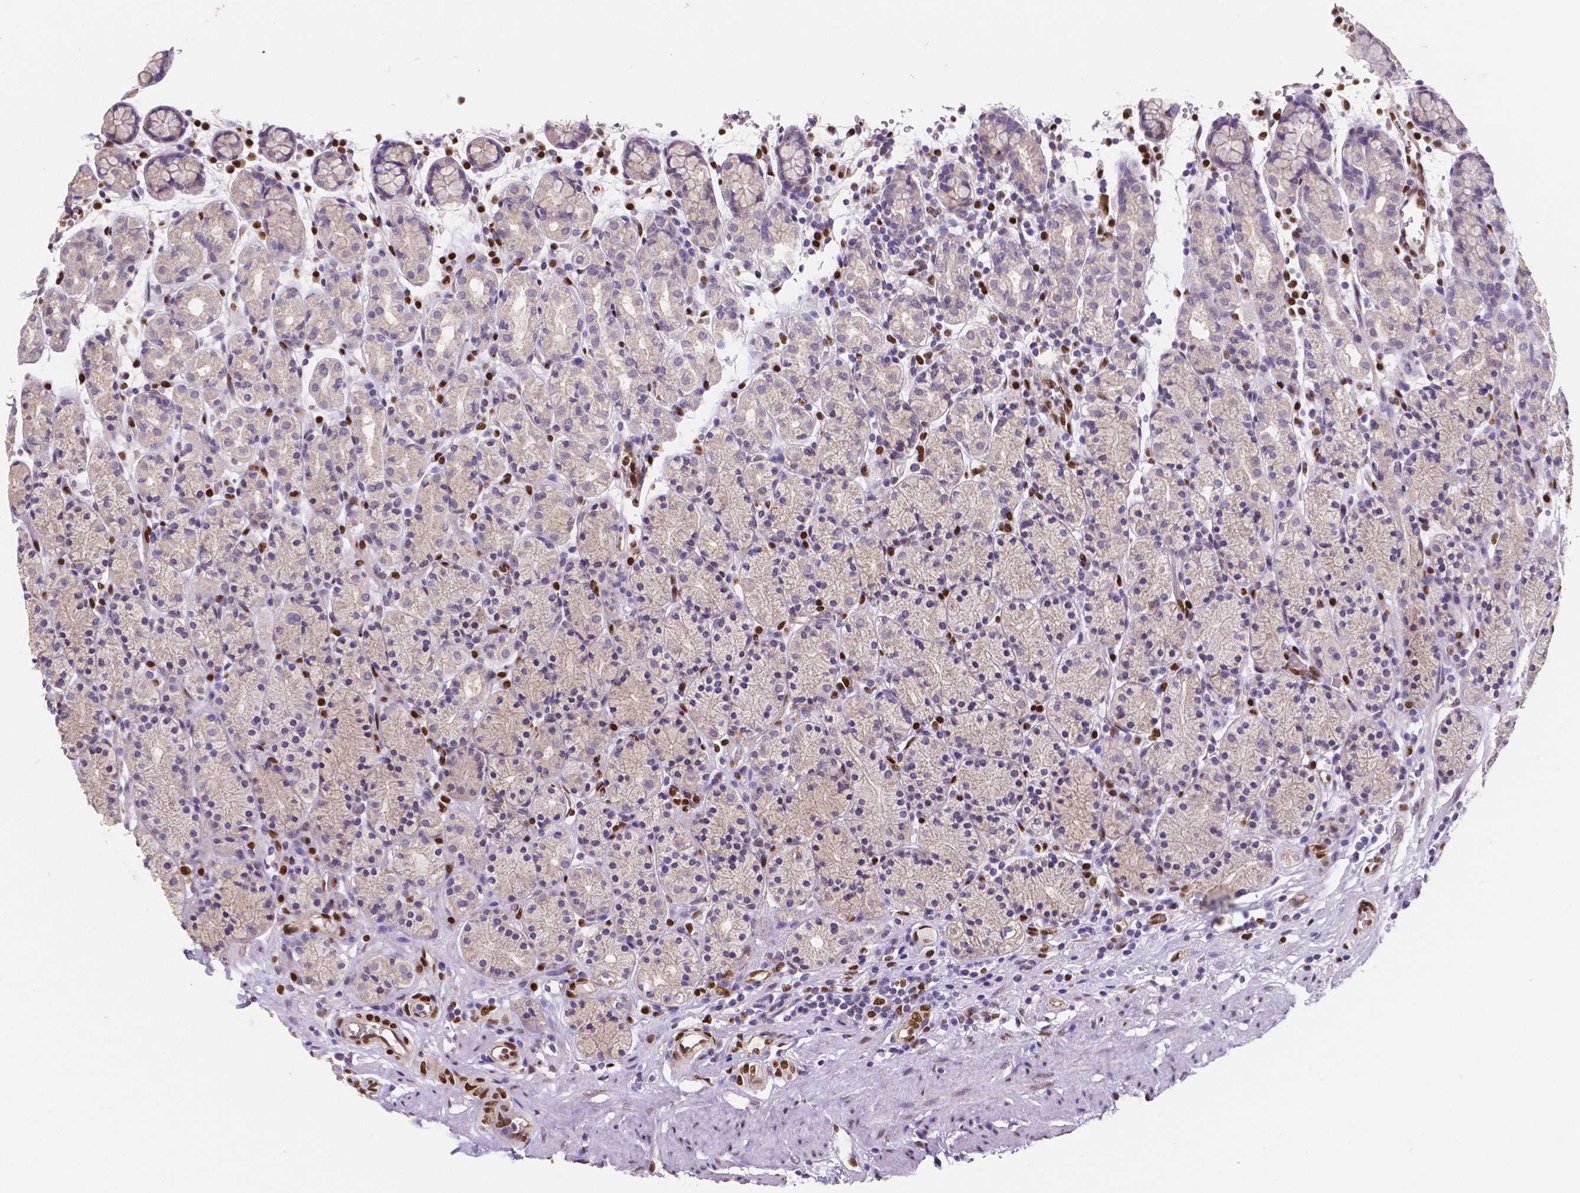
{"staining": {"intensity": "negative", "quantity": "none", "location": "none"}, "tissue": "stomach", "cell_type": "Glandular cells", "image_type": "normal", "snomed": [{"axis": "morphology", "description": "Normal tissue, NOS"}, {"axis": "topography", "description": "Stomach, upper"}, {"axis": "topography", "description": "Stomach"}], "caption": "Immunohistochemistry (IHC) of normal human stomach demonstrates no expression in glandular cells.", "gene": "MEF2C", "patient": {"sex": "male", "age": 62}}